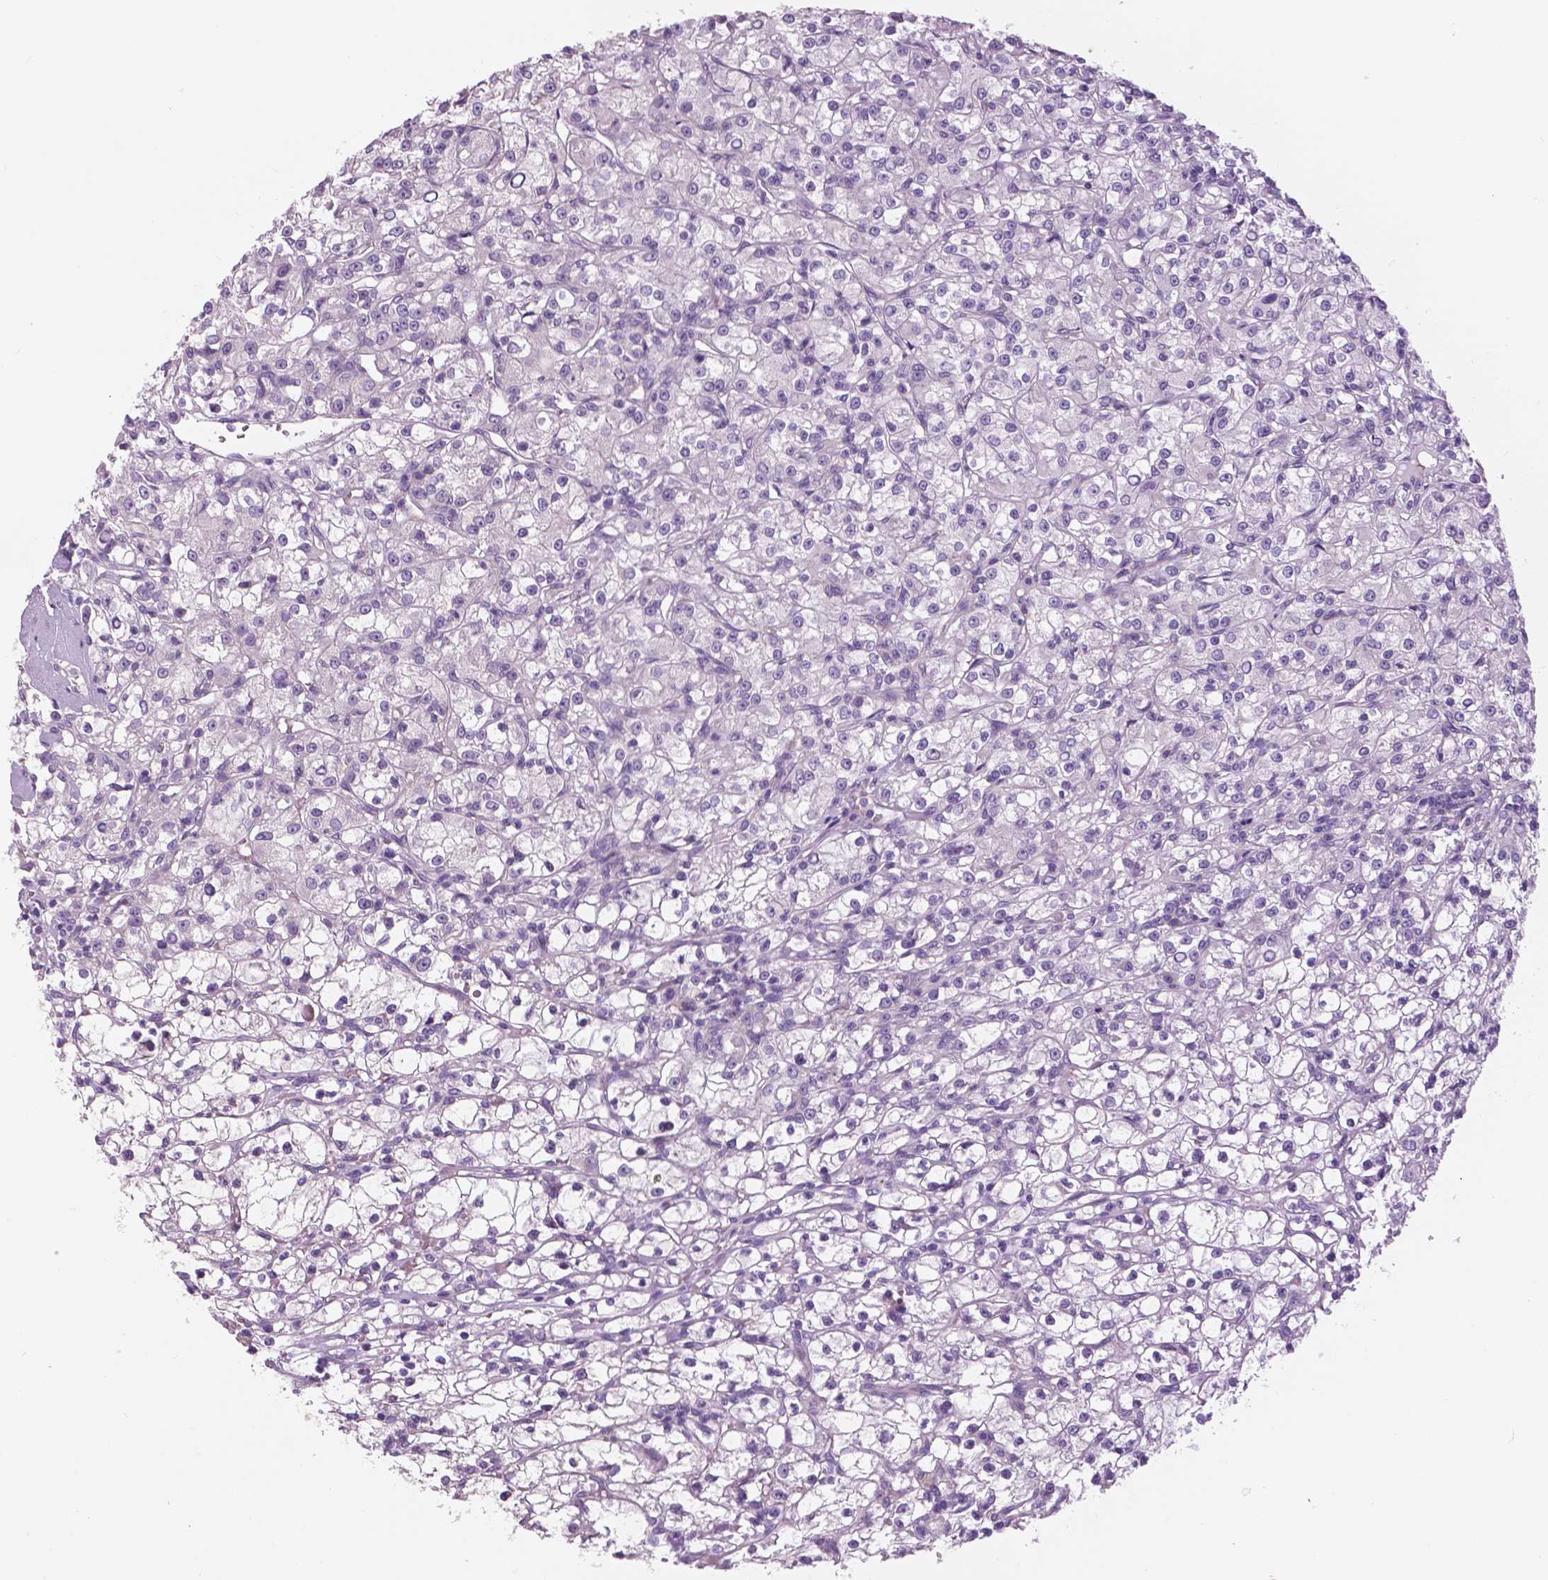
{"staining": {"intensity": "negative", "quantity": "none", "location": "none"}, "tissue": "renal cancer", "cell_type": "Tumor cells", "image_type": "cancer", "snomed": [{"axis": "morphology", "description": "Adenocarcinoma, NOS"}, {"axis": "topography", "description": "Kidney"}], "caption": "Immunohistochemical staining of human adenocarcinoma (renal) exhibits no significant positivity in tumor cells.", "gene": "SERPINI1", "patient": {"sex": "female", "age": 59}}